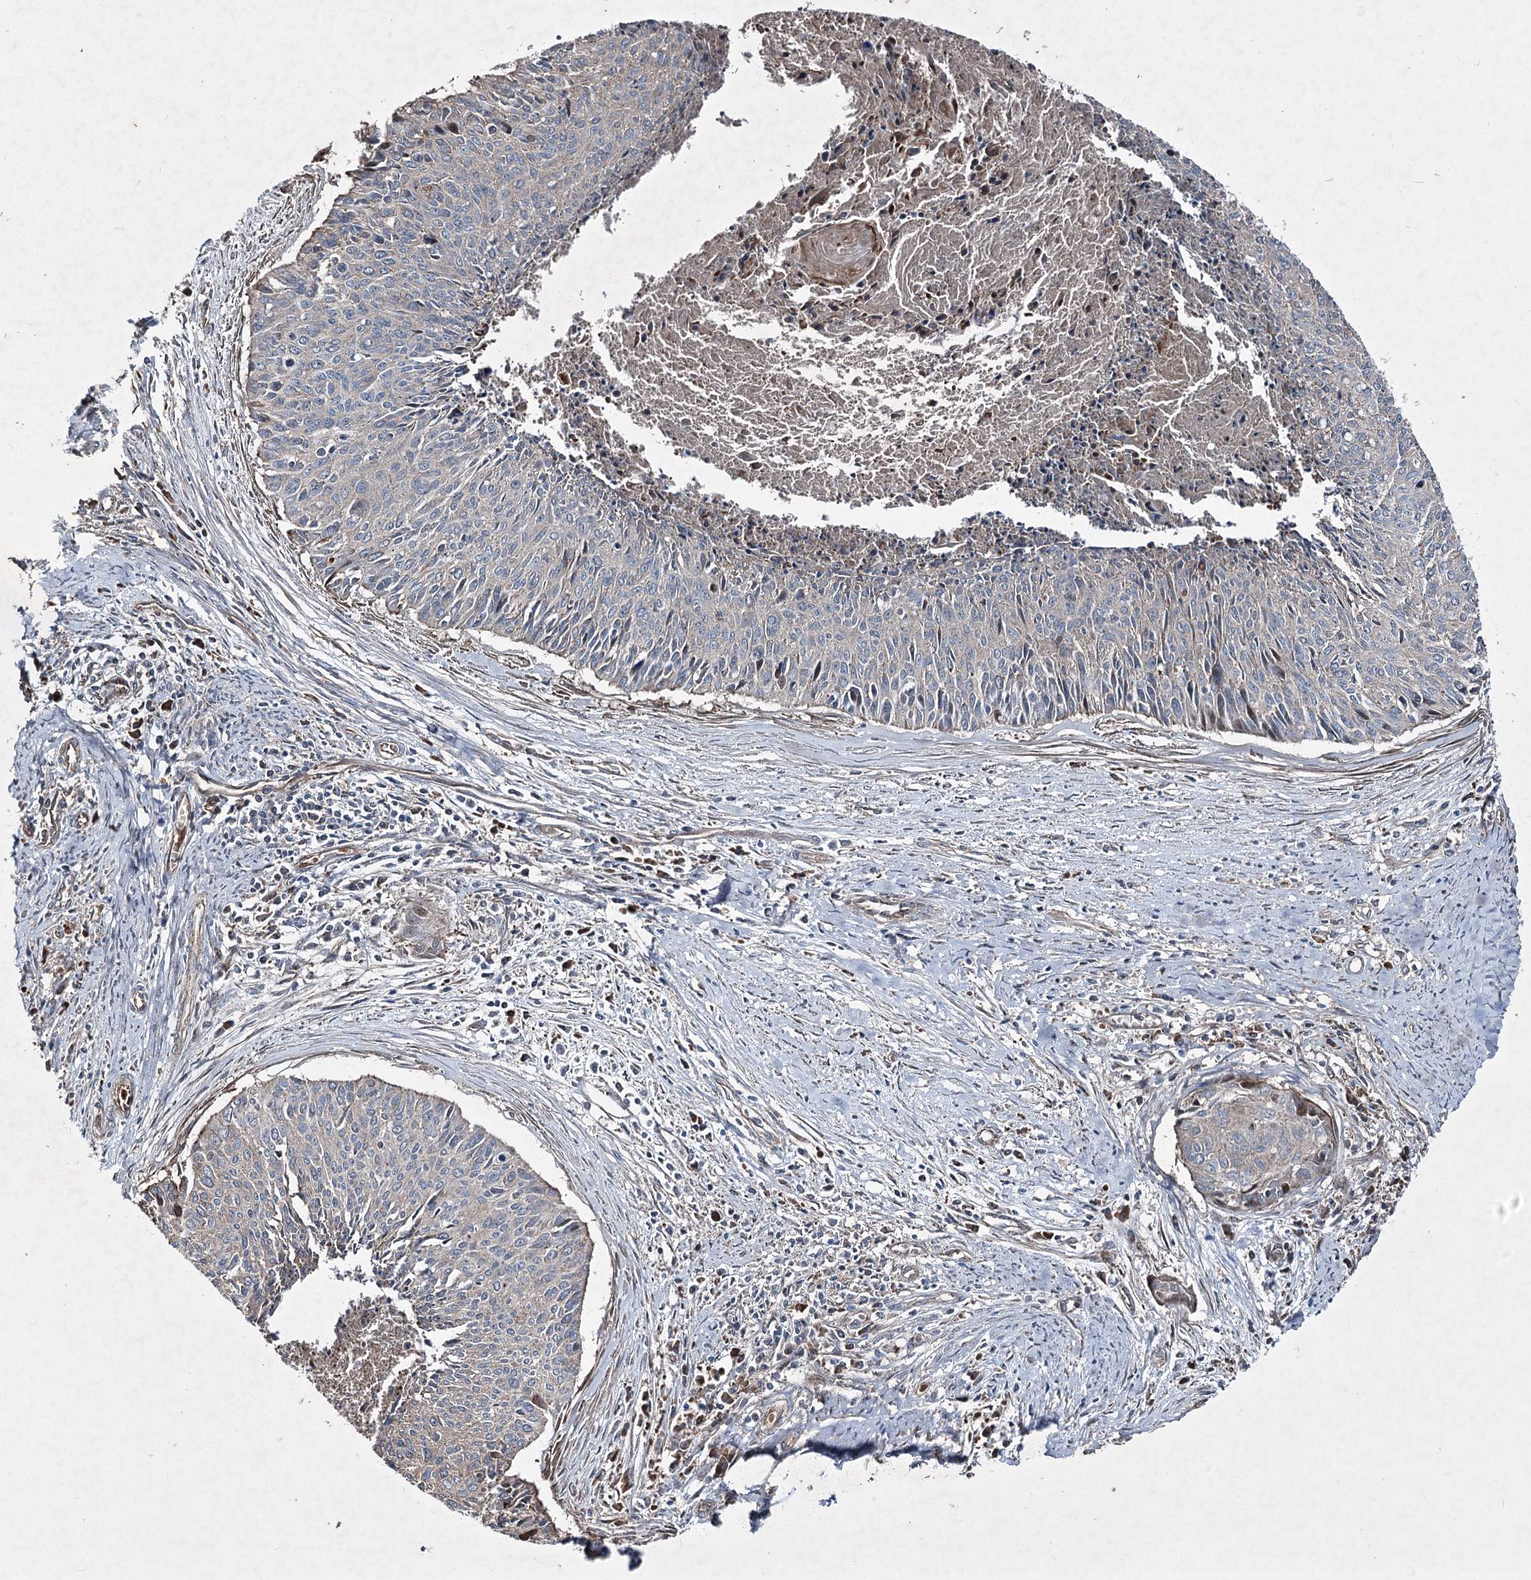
{"staining": {"intensity": "negative", "quantity": "none", "location": "none"}, "tissue": "cervical cancer", "cell_type": "Tumor cells", "image_type": "cancer", "snomed": [{"axis": "morphology", "description": "Squamous cell carcinoma, NOS"}, {"axis": "topography", "description": "Cervix"}], "caption": "Immunohistochemical staining of human cervical squamous cell carcinoma shows no significant staining in tumor cells.", "gene": "SERINC5", "patient": {"sex": "female", "age": 55}}